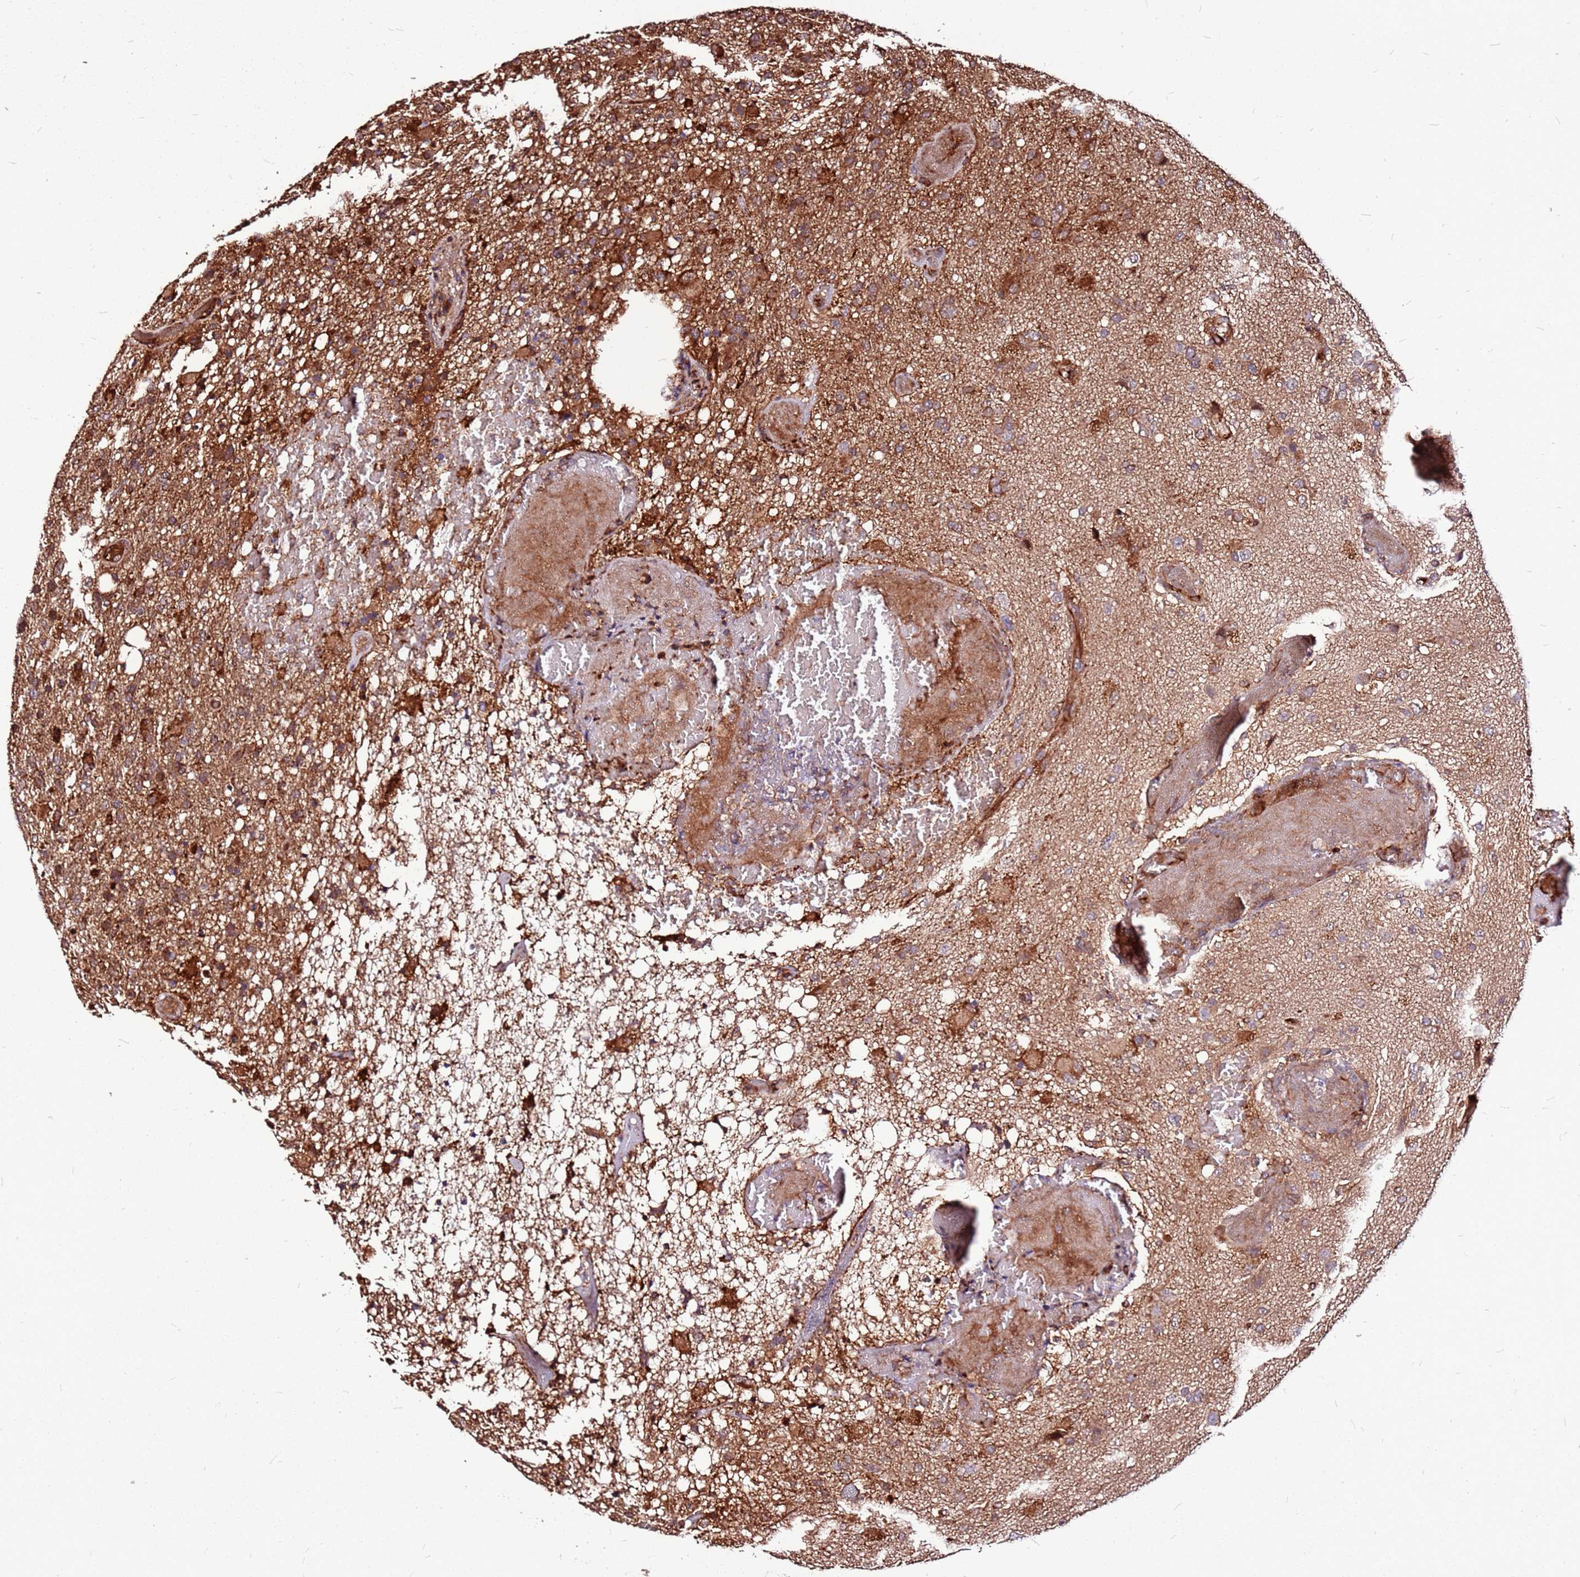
{"staining": {"intensity": "moderate", "quantity": ">75%", "location": "cytoplasmic/membranous"}, "tissue": "glioma", "cell_type": "Tumor cells", "image_type": "cancer", "snomed": [{"axis": "morphology", "description": "Glioma, malignant, High grade"}, {"axis": "topography", "description": "Brain"}], "caption": "High-magnification brightfield microscopy of glioma stained with DAB (3,3'-diaminobenzidine) (brown) and counterstained with hematoxylin (blue). tumor cells exhibit moderate cytoplasmic/membranous positivity is identified in approximately>75% of cells. The staining was performed using DAB (3,3'-diaminobenzidine), with brown indicating positive protein expression. Nuclei are stained blue with hematoxylin.", "gene": "LYPLAL1", "patient": {"sex": "female", "age": 74}}